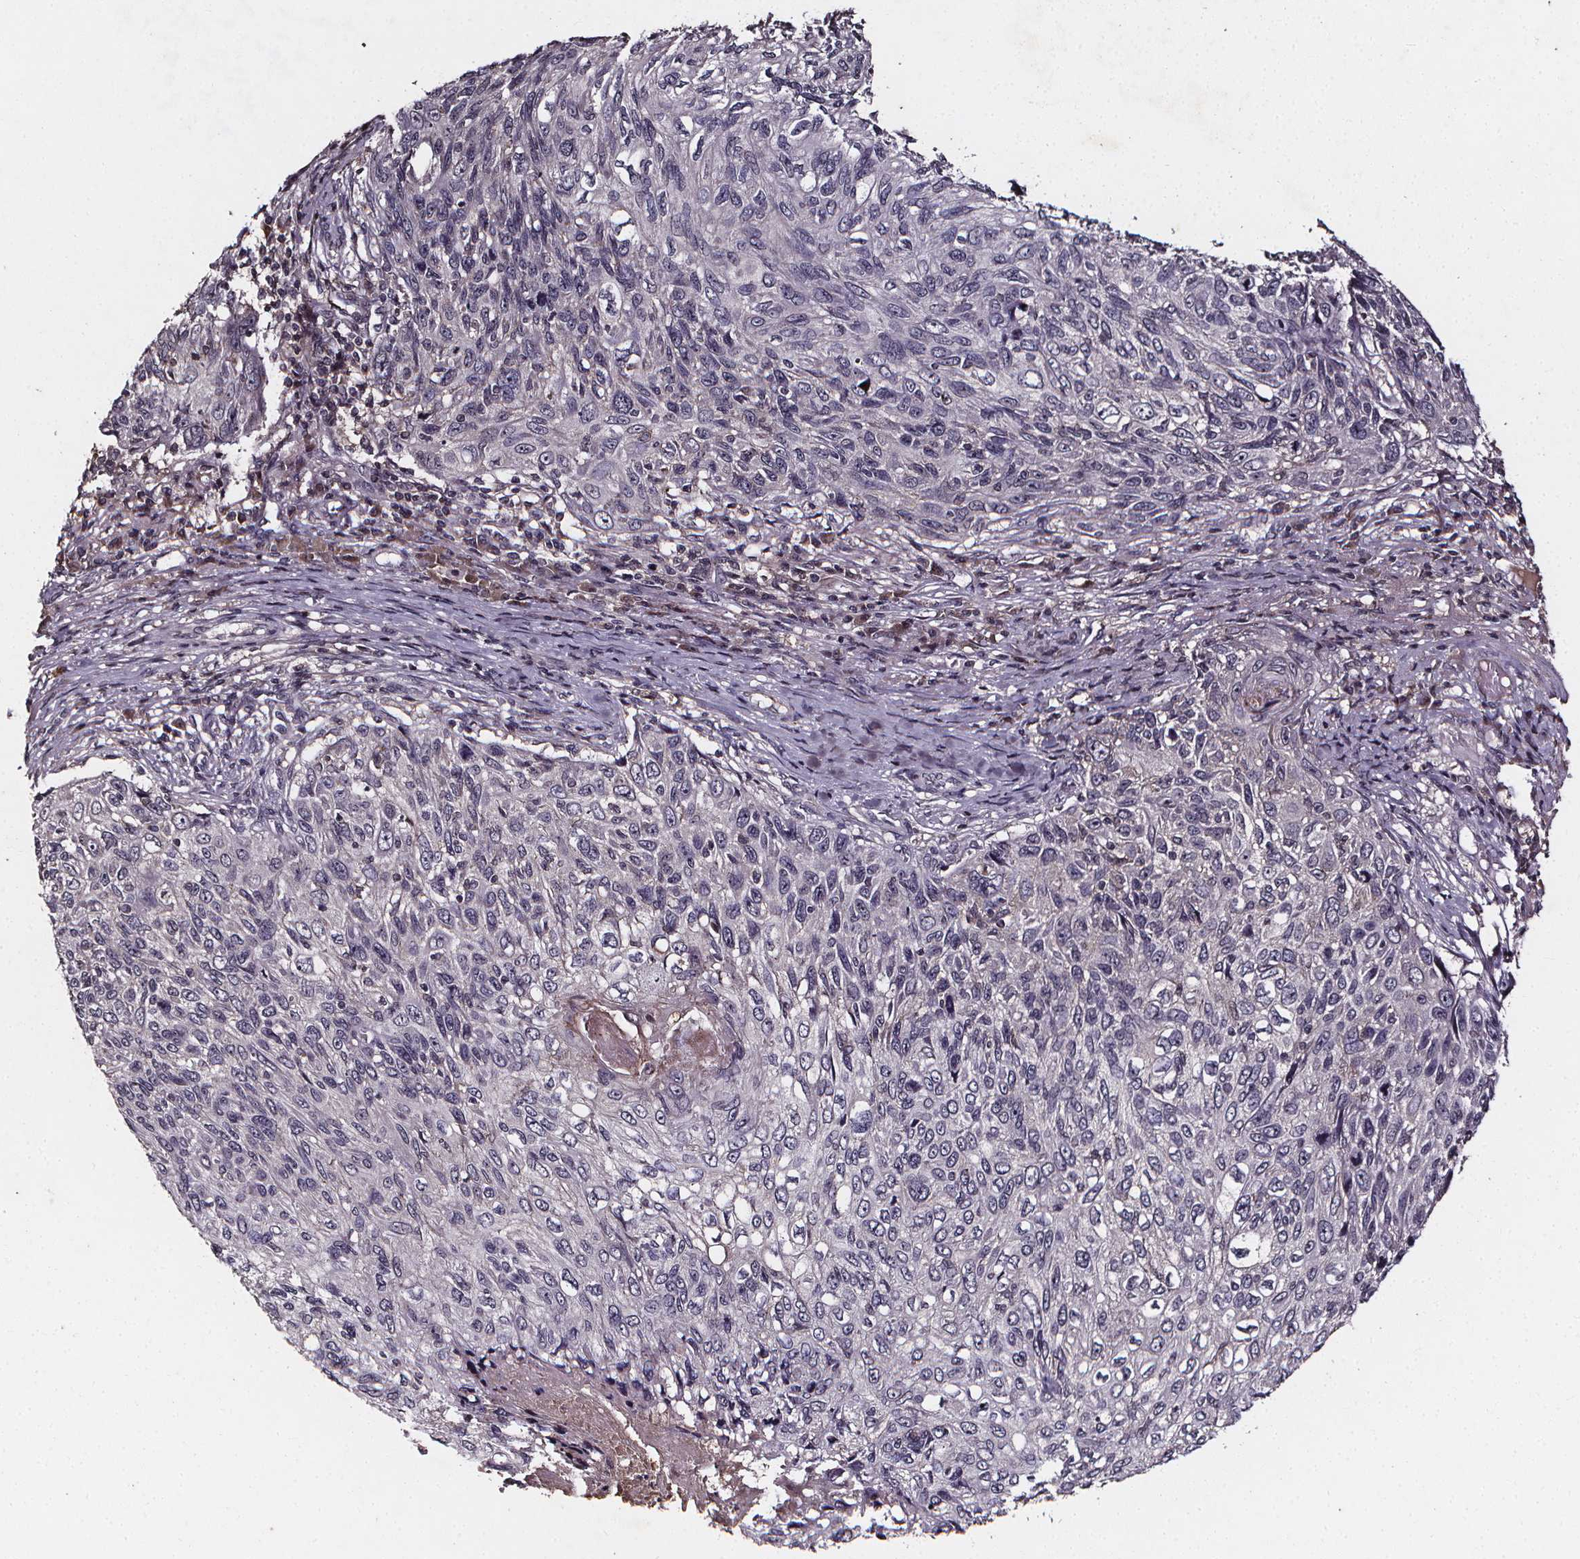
{"staining": {"intensity": "negative", "quantity": "none", "location": "none"}, "tissue": "skin cancer", "cell_type": "Tumor cells", "image_type": "cancer", "snomed": [{"axis": "morphology", "description": "Squamous cell carcinoma, NOS"}, {"axis": "topography", "description": "Skin"}], "caption": "The immunohistochemistry (IHC) photomicrograph has no significant staining in tumor cells of squamous cell carcinoma (skin) tissue.", "gene": "SPAG8", "patient": {"sex": "male", "age": 92}}